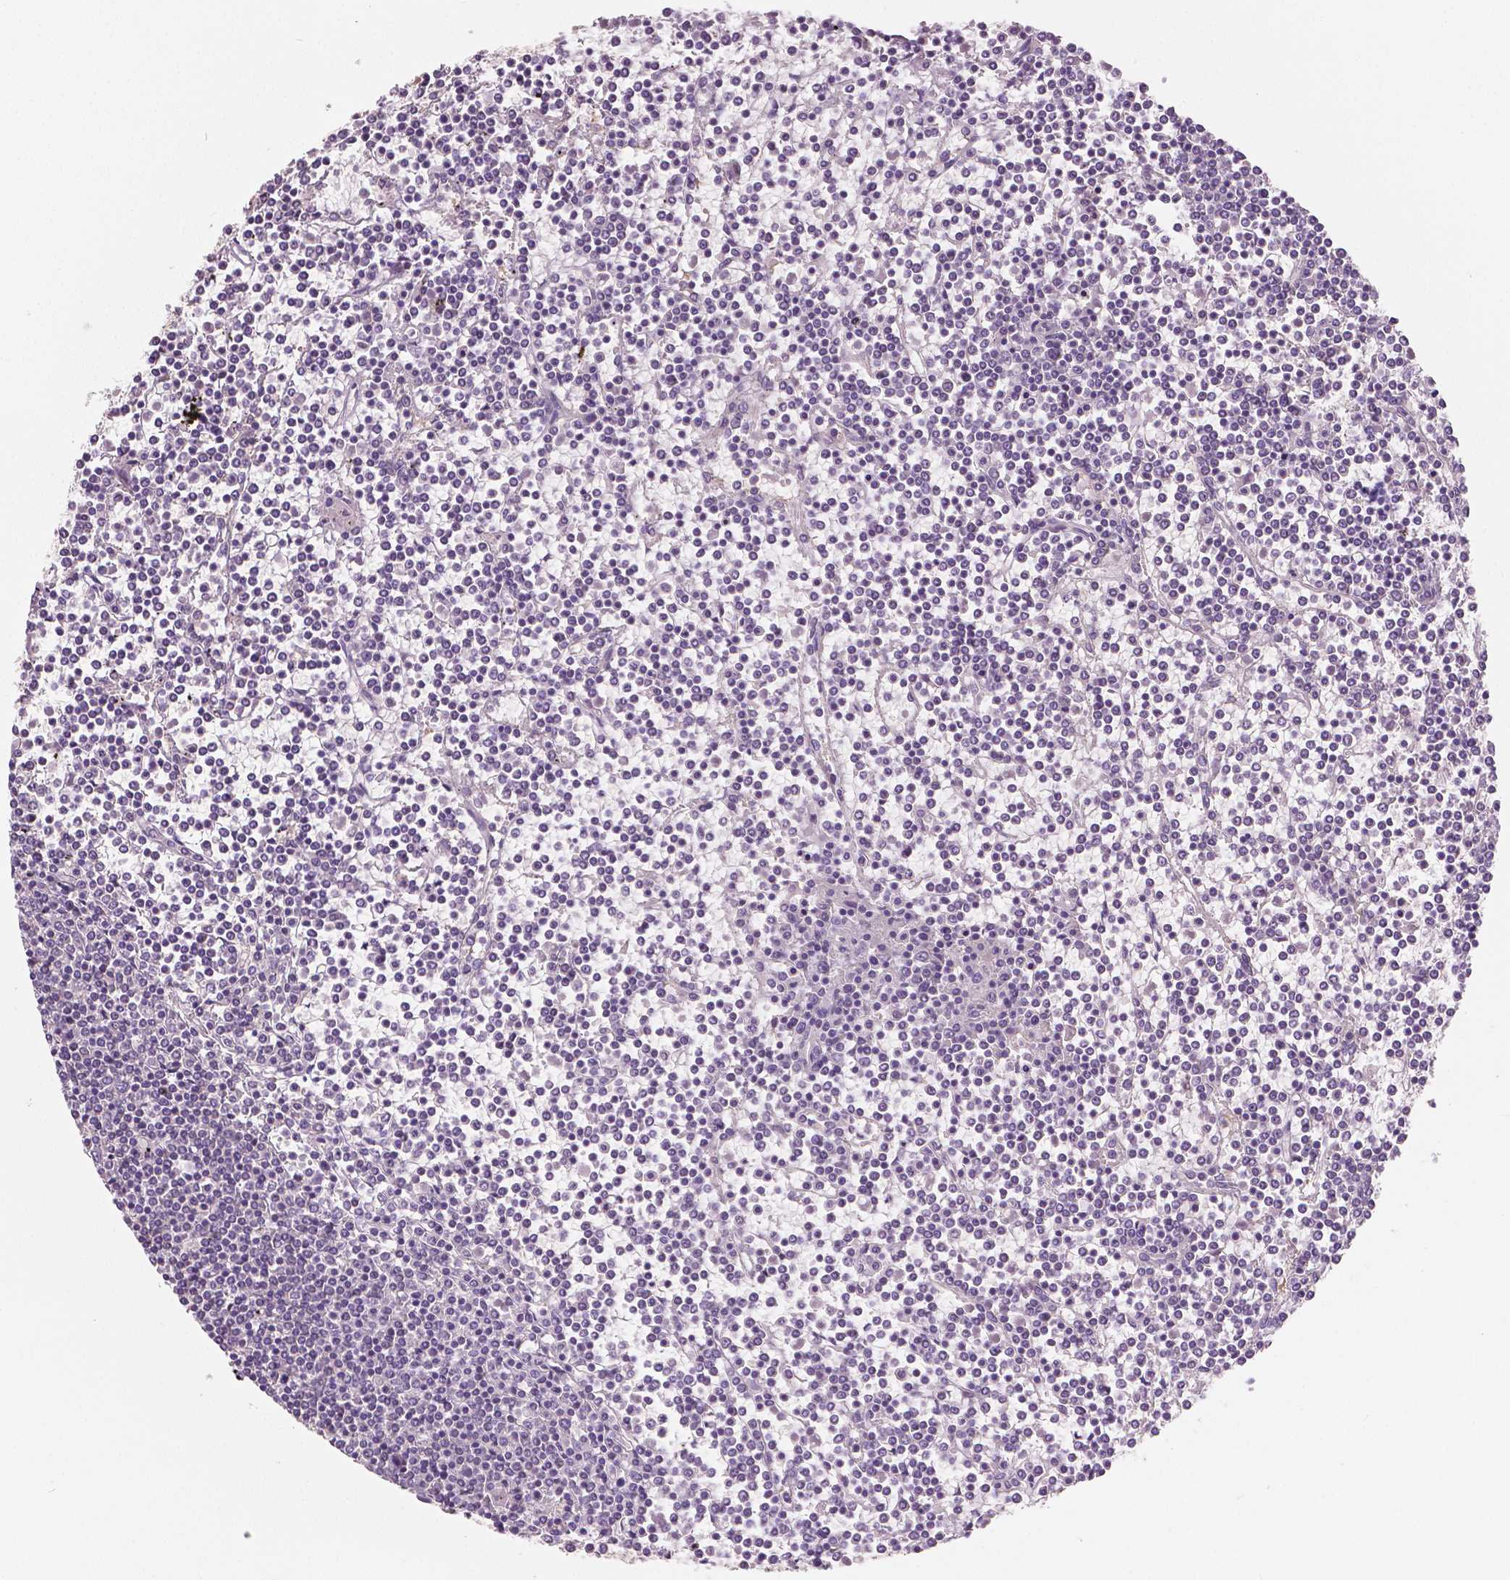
{"staining": {"intensity": "negative", "quantity": "none", "location": "none"}, "tissue": "lymphoma", "cell_type": "Tumor cells", "image_type": "cancer", "snomed": [{"axis": "morphology", "description": "Malignant lymphoma, non-Hodgkin's type, Low grade"}, {"axis": "topography", "description": "Spleen"}], "caption": "The histopathology image shows no staining of tumor cells in lymphoma.", "gene": "TKFC", "patient": {"sex": "female", "age": 19}}